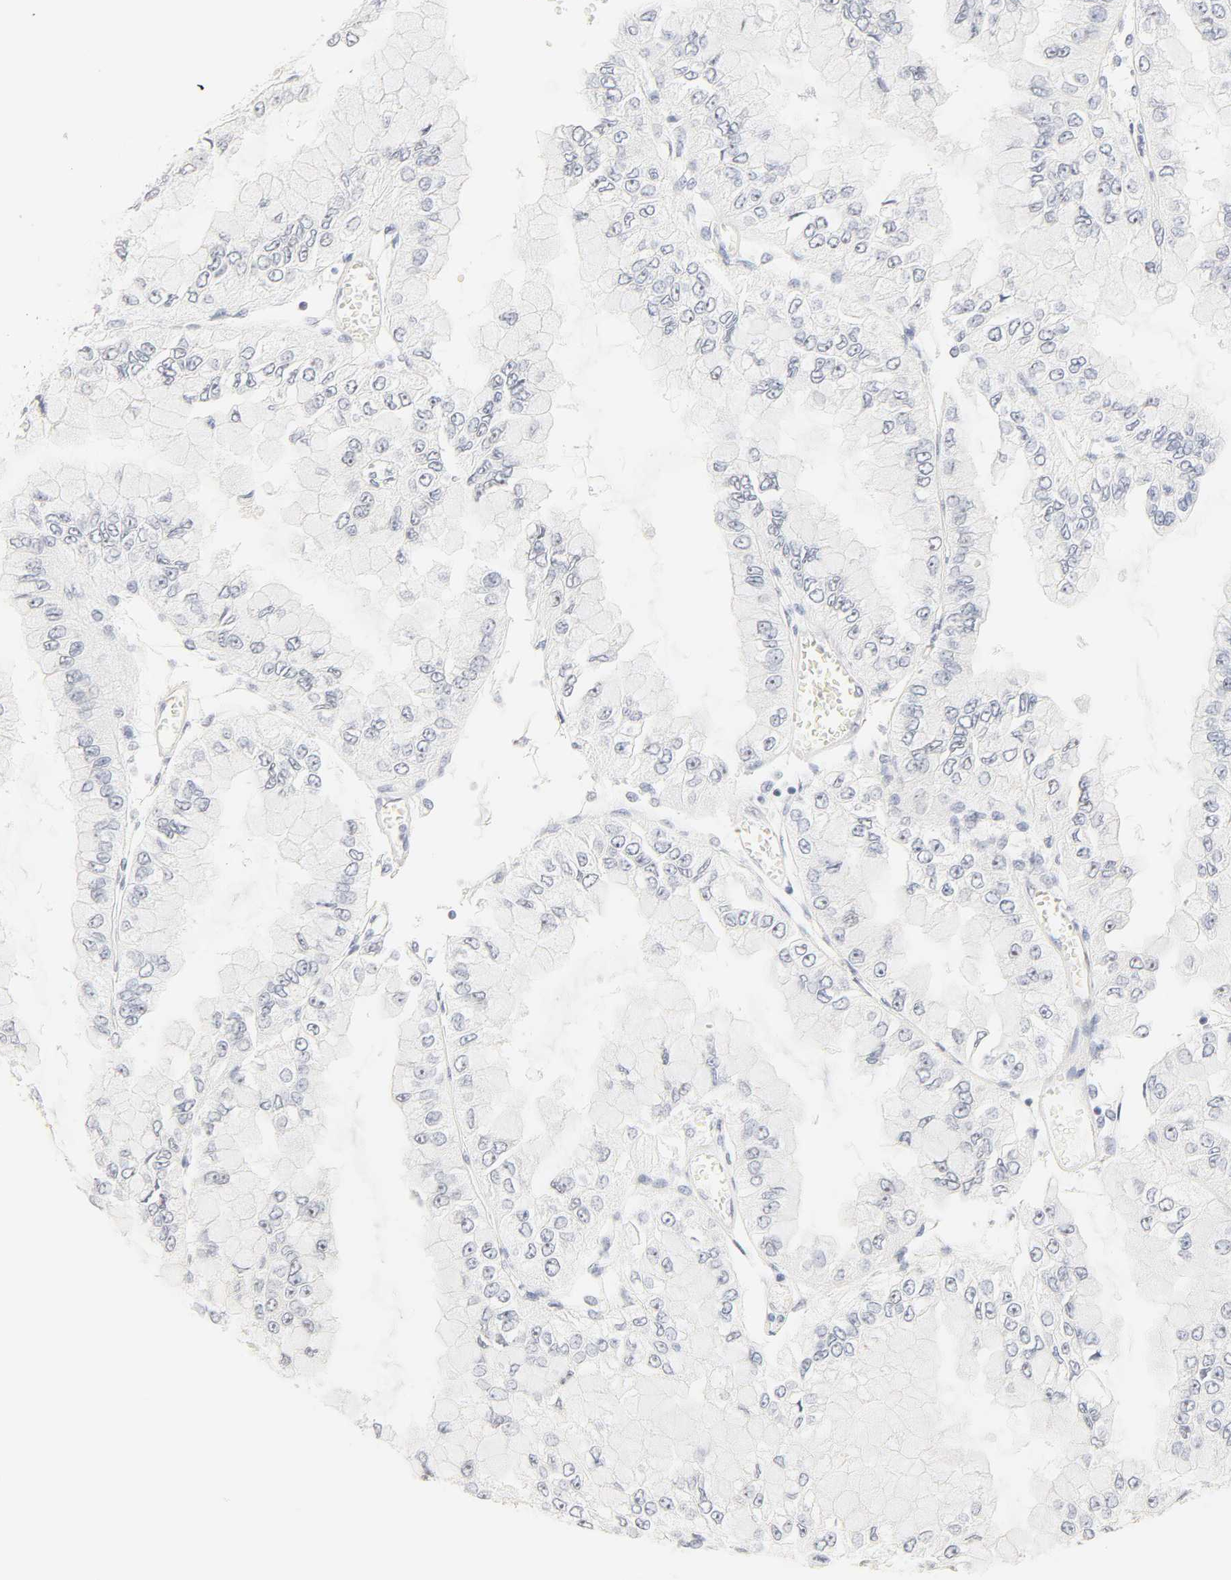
{"staining": {"intensity": "negative", "quantity": "none", "location": "none"}, "tissue": "liver cancer", "cell_type": "Tumor cells", "image_type": "cancer", "snomed": [{"axis": "morphology", "description": "Cholangiocarcinoma"}, {"axis": "topography", "description": "Liver"}], "caption": "High power microscopy histopathology image of an immunohistochemistry (IHC) image of cholangiocarcinoma (liver), revealing no significant expression in tumor cells.", "gene": "MNAT1", "patient": {"sex": "female", "age": 79}}